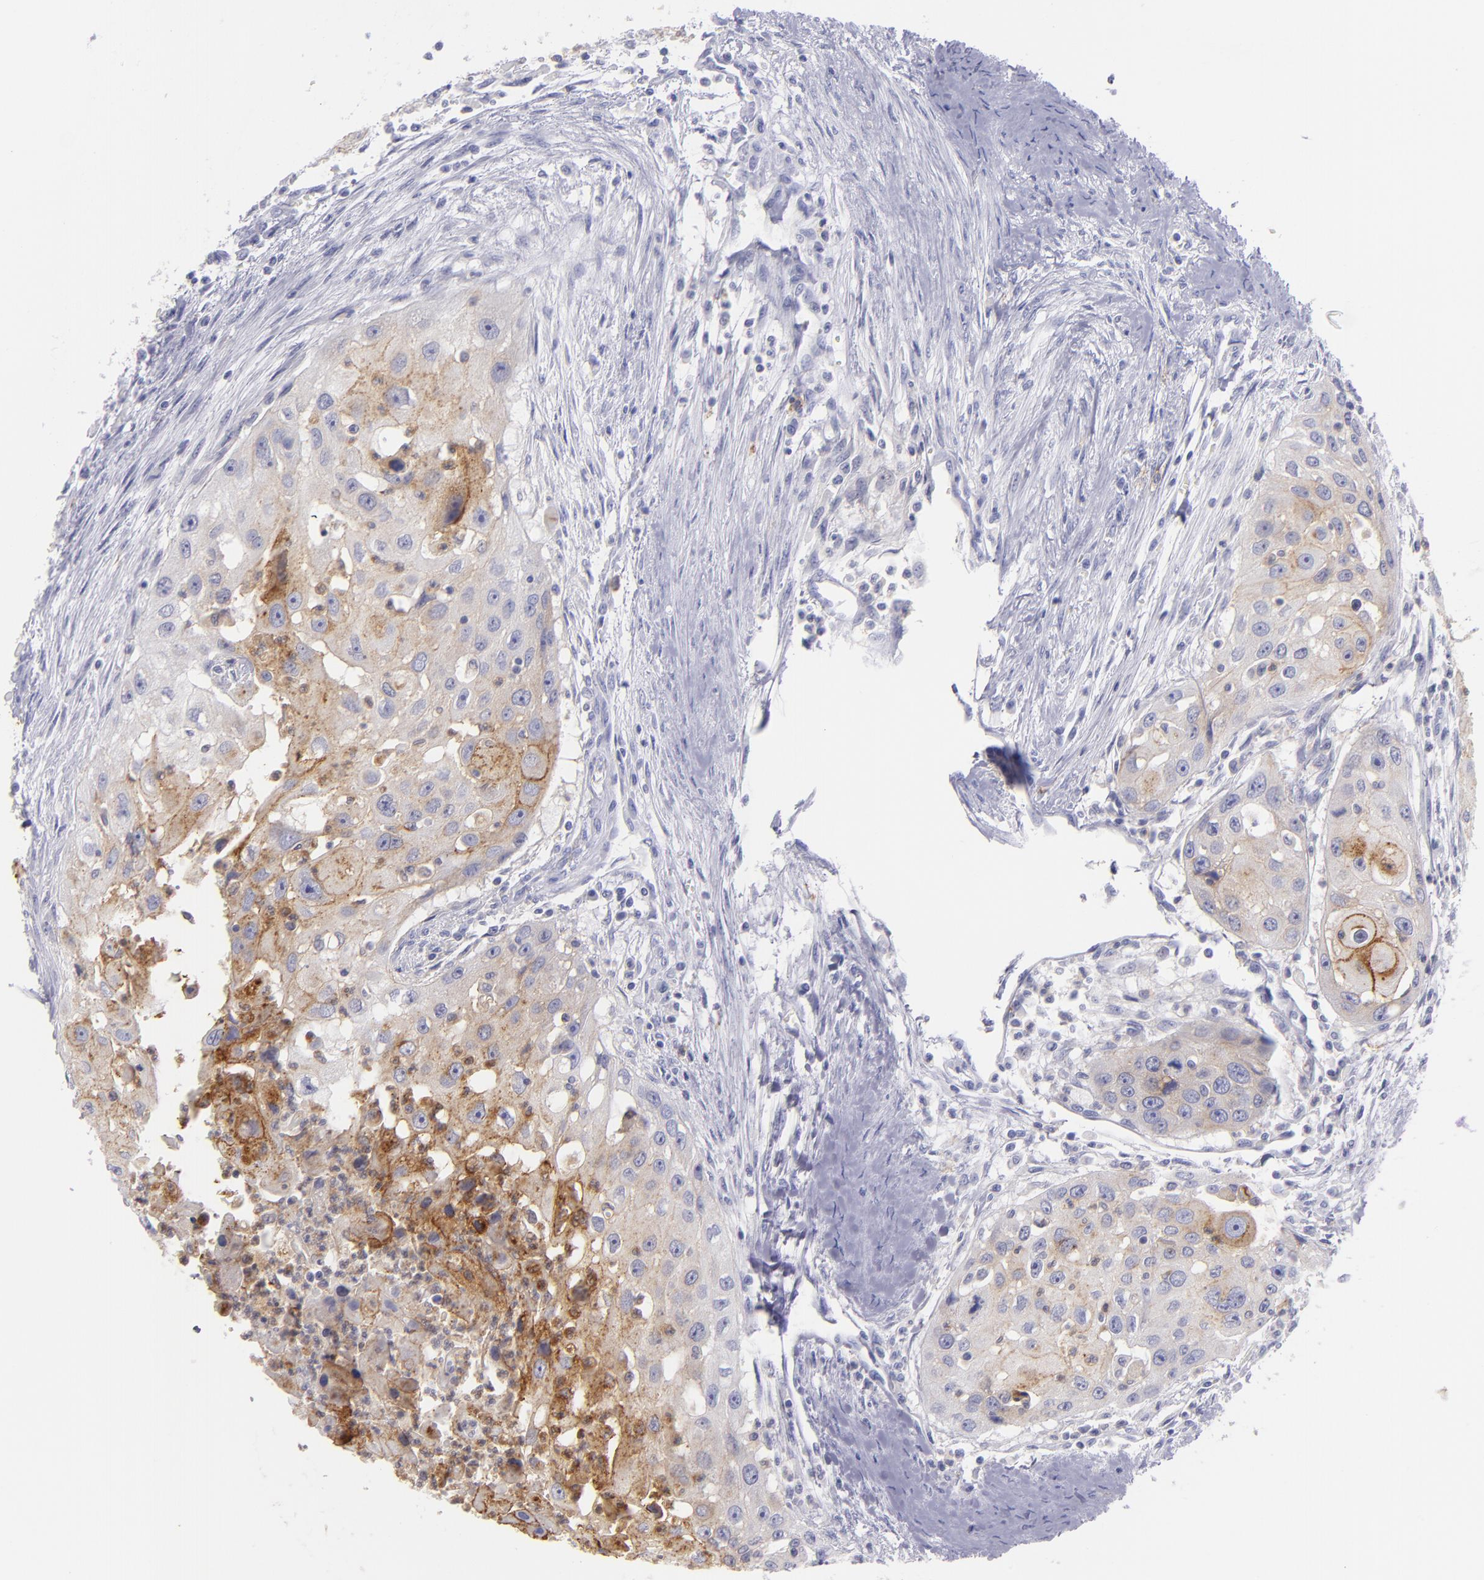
{"staining": {"intensity": "moderate", "quantity": "<25%", "location": "cytoplasmic/membranous"}, "tissue": "head and neck cancer", "cell_type": "Tumor cells", "image_type": "cancer", "snomed": [{"axis": "morphology", "description": "Squamous cell carcinoma, NOS"}, {"axis": "topography", "description": "Head-Neck"}], "caption": "Immunohistochemical staining of head and neck squamous cell carcinoma demonstrates moderate cytoplasmic/membranous protein expression in approximately <25% of tumor cells.", "gene": "CD82", "patient": {"sex": "male", "age": 64}}